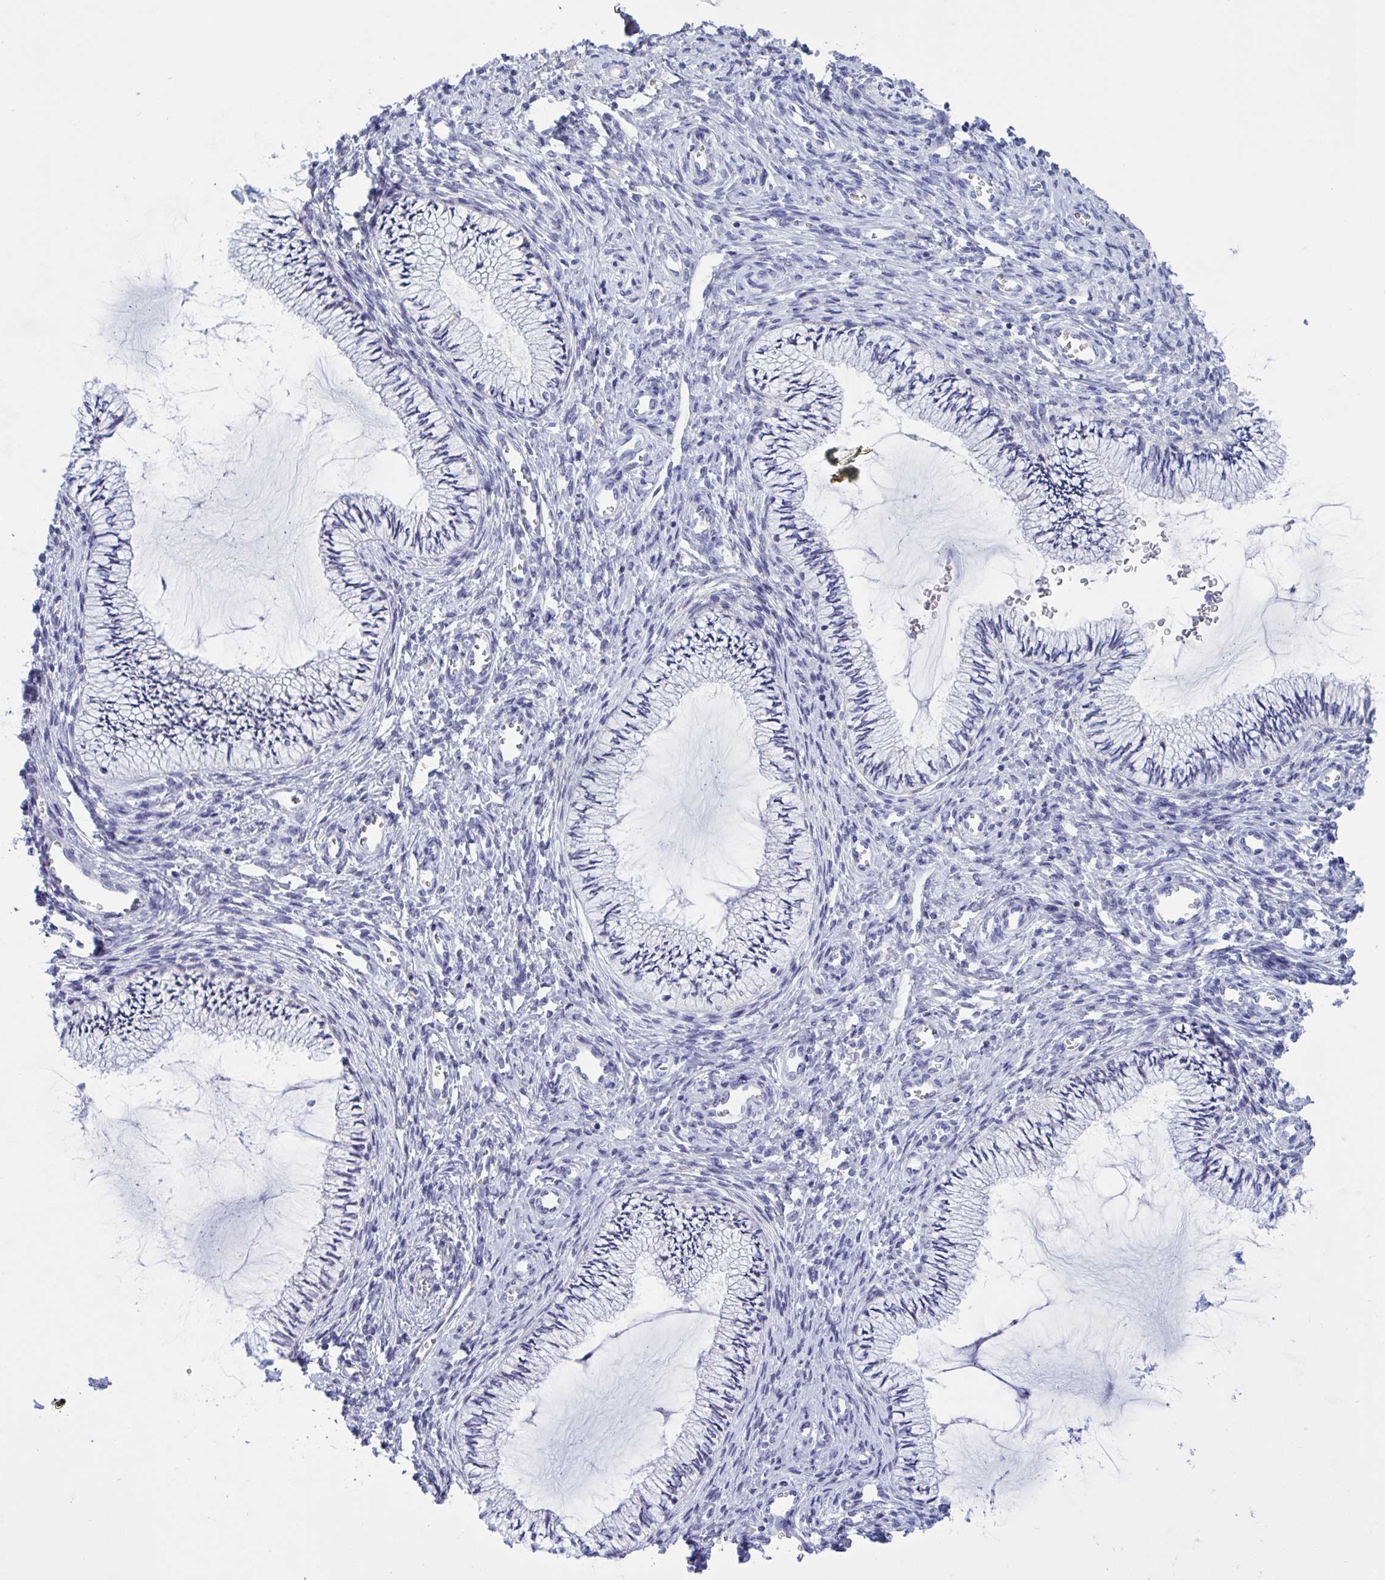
{"staining": {"intensity": "negative", "quantity": "none", "location": "none"}, "tissue": "cervix", "cell_type": "Glandular cells", "image_type": "normal", "snomed": [{"axis": "morphology", "description": "Normal tissue, NOS"}, {"axis": "topography", "description": "Cervix"}], "caption": "Immunohistochemical staining of normal human cervix demonstrates no significant staining in glandular cells. The staining is performed using DAB brown chromogen with nuclei counter-stained in using hematoxylin.", "gene": "SERPINB13", "patient": {"sex": "female", "age": 24}}